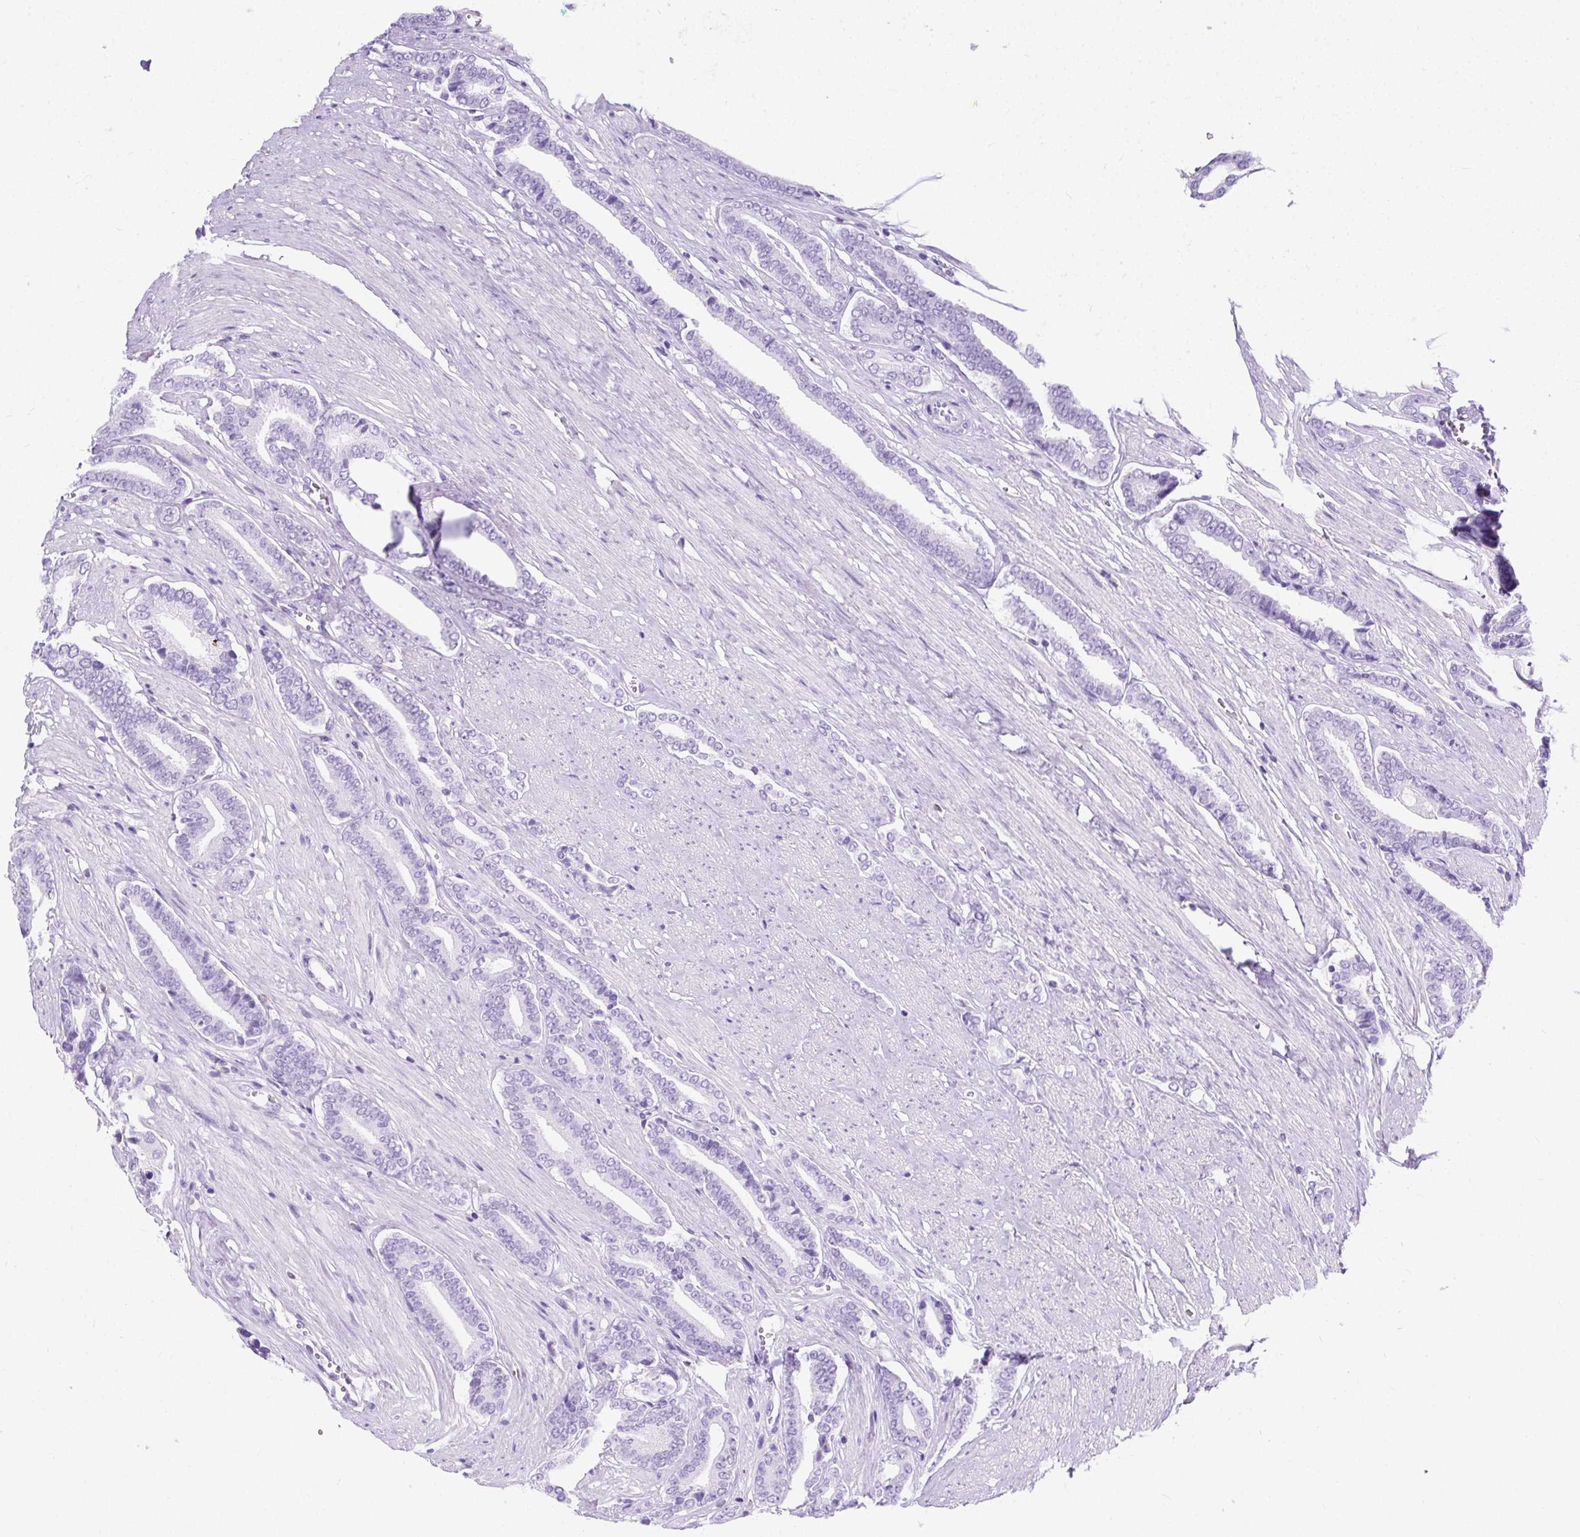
{"staining": {"intensity": "negative", "quantity": "none", "location": "none"}, "tissue": "prostate cancer", "cell_type": "Tumor cells", "image_type": "cancer", "snomed": [{"axis": "morphology", "description": "Adenocarcinoma, NOS"}, {"axis": "topography", "description": "Prostate and seminal vesicle, NOS"}], "caption": "DAB (3,3'-diaminobenzidine) immunohistochemical staining of human adenocarcinoma (prostate) demonstrates no significant positivity in tumor cells.", "gene": "PVALB", "patient": {"sex": "male", "age": 76}}